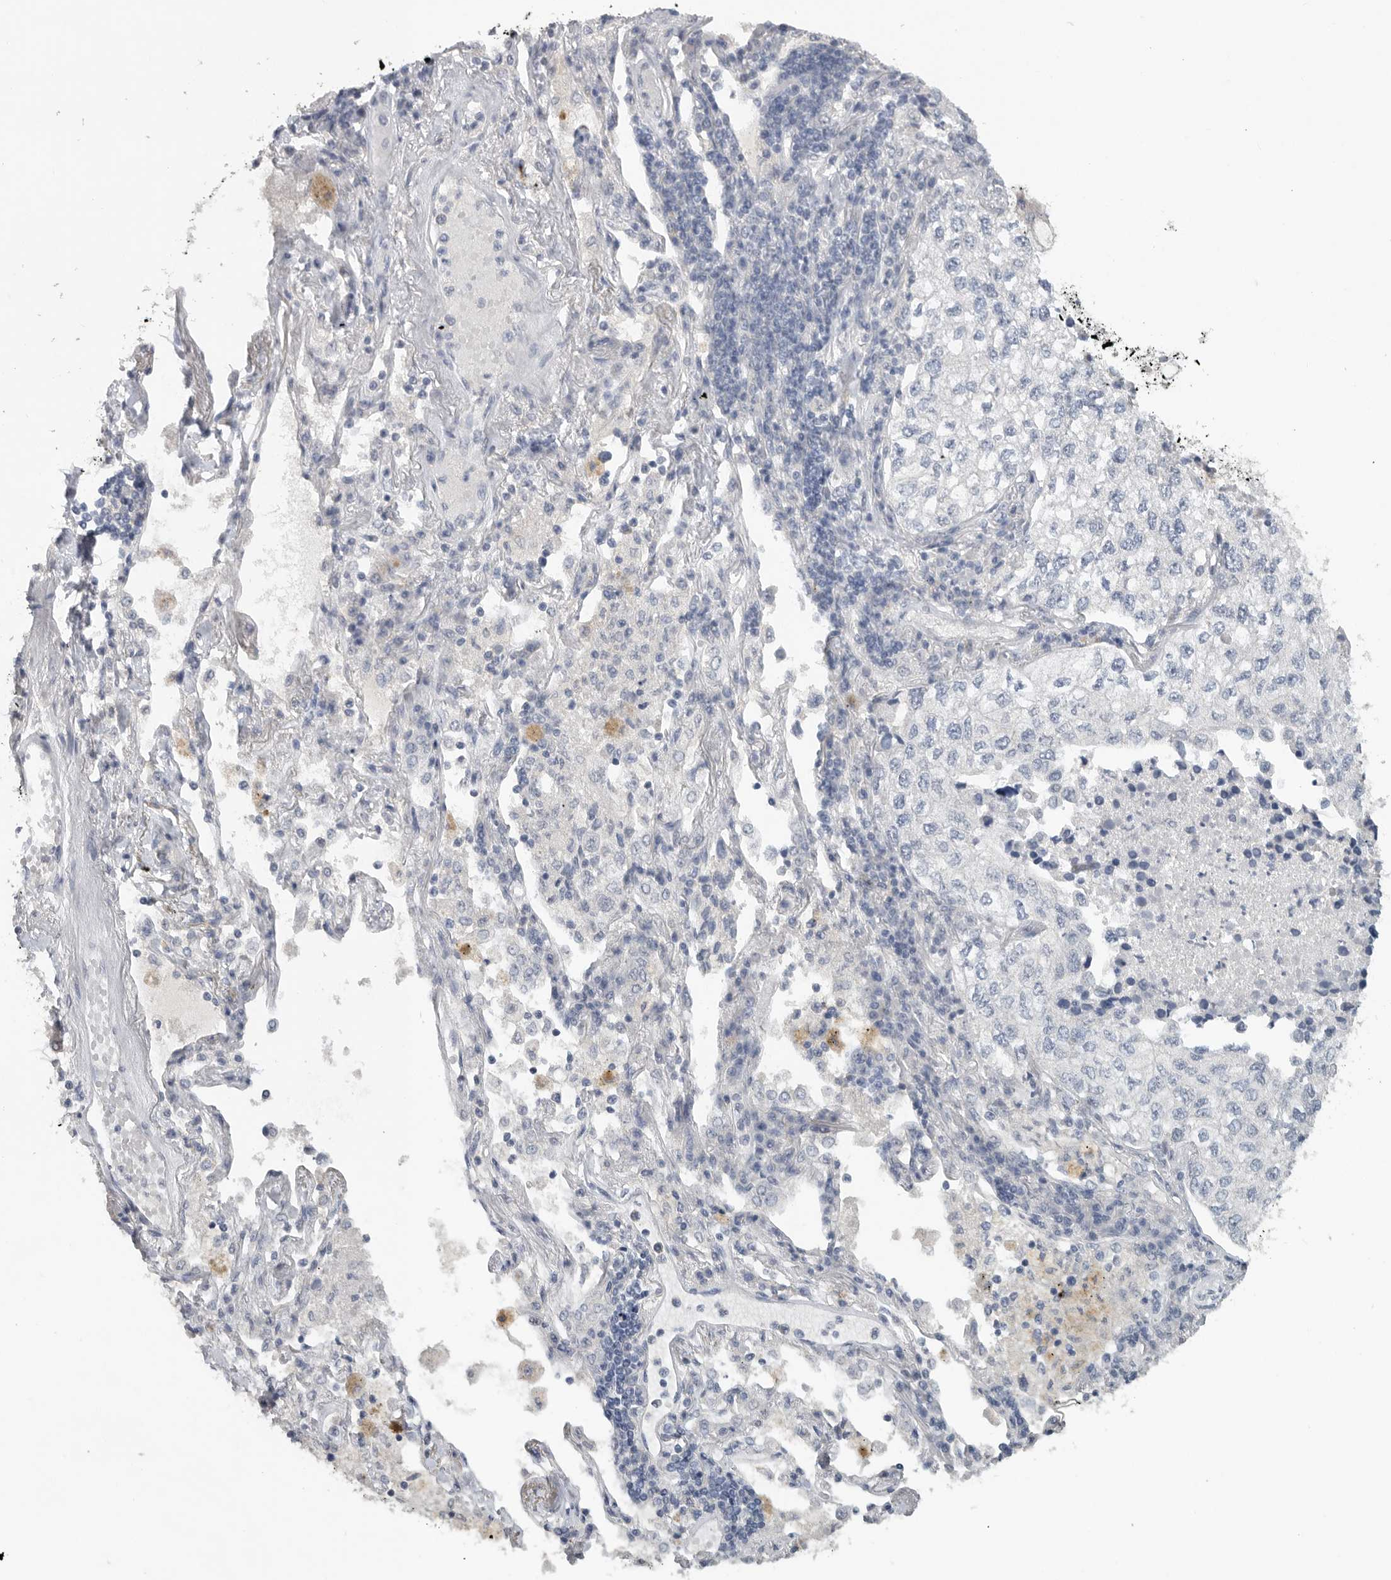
{"staining": {"intensity": "negative", "quantity": "none", "location": "none"}, "tissue": "lung cancer", "cell_type": "Tumor cells", "image_type": "cancer", "snomed": [{"axis": "morphology", "description": "Adenocarcinoma, NOS"}, {"axis": "topography", "description": "Lung"}], "caption": "The image demonstrates no significant expression in tumor cells of lung cancer (adenocarcinoma).", "gene": "REG4", "patient": {"sex": "male", "age": 63}}